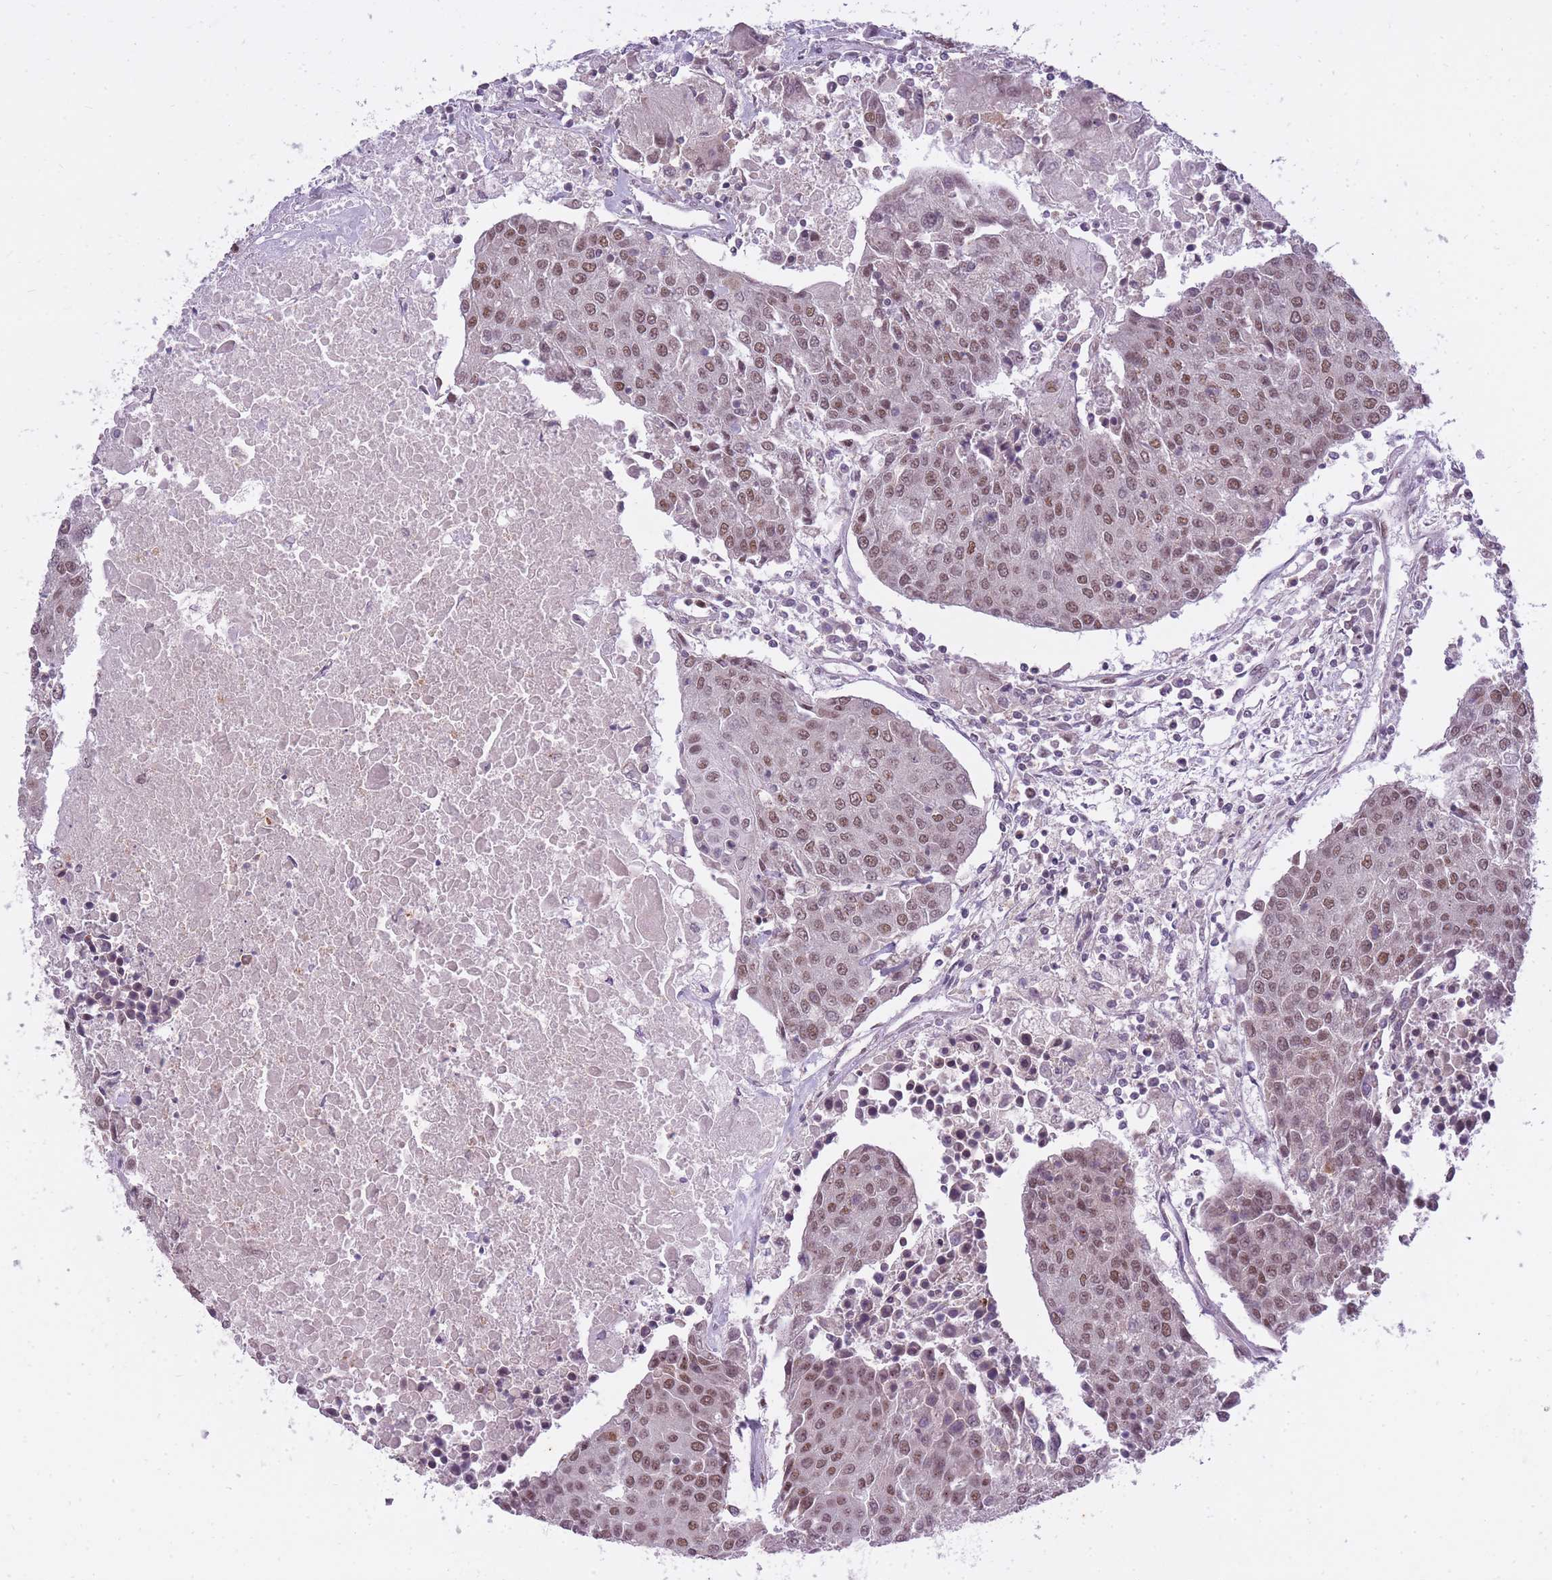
{"staining": {"intensity": "moderate", "quantity": ">75%", "location": "nuclear"}, "tissue": "urothelial cancer", "cell_type": "Tumor cells", "image_type": "cancer", "snomed": [{"axis": "morphology", "description": "Urothelial carcinoma, High grade"}, {"axis": "topography", "description": "Urinary bladder"}], "caption": "Immunohistochemistry staining of urothelial cancer, which reveals medium levels of moderate nuclear staining in about >75% of tumor cells indicating moderate nuclear protein expression. The staining was performed using DAB (brown) for protein detection and nuclei were counterstained in hematoxylin (blue).", "gene": "TIGD1", "patient": {"sex": "female", "age": 85}}